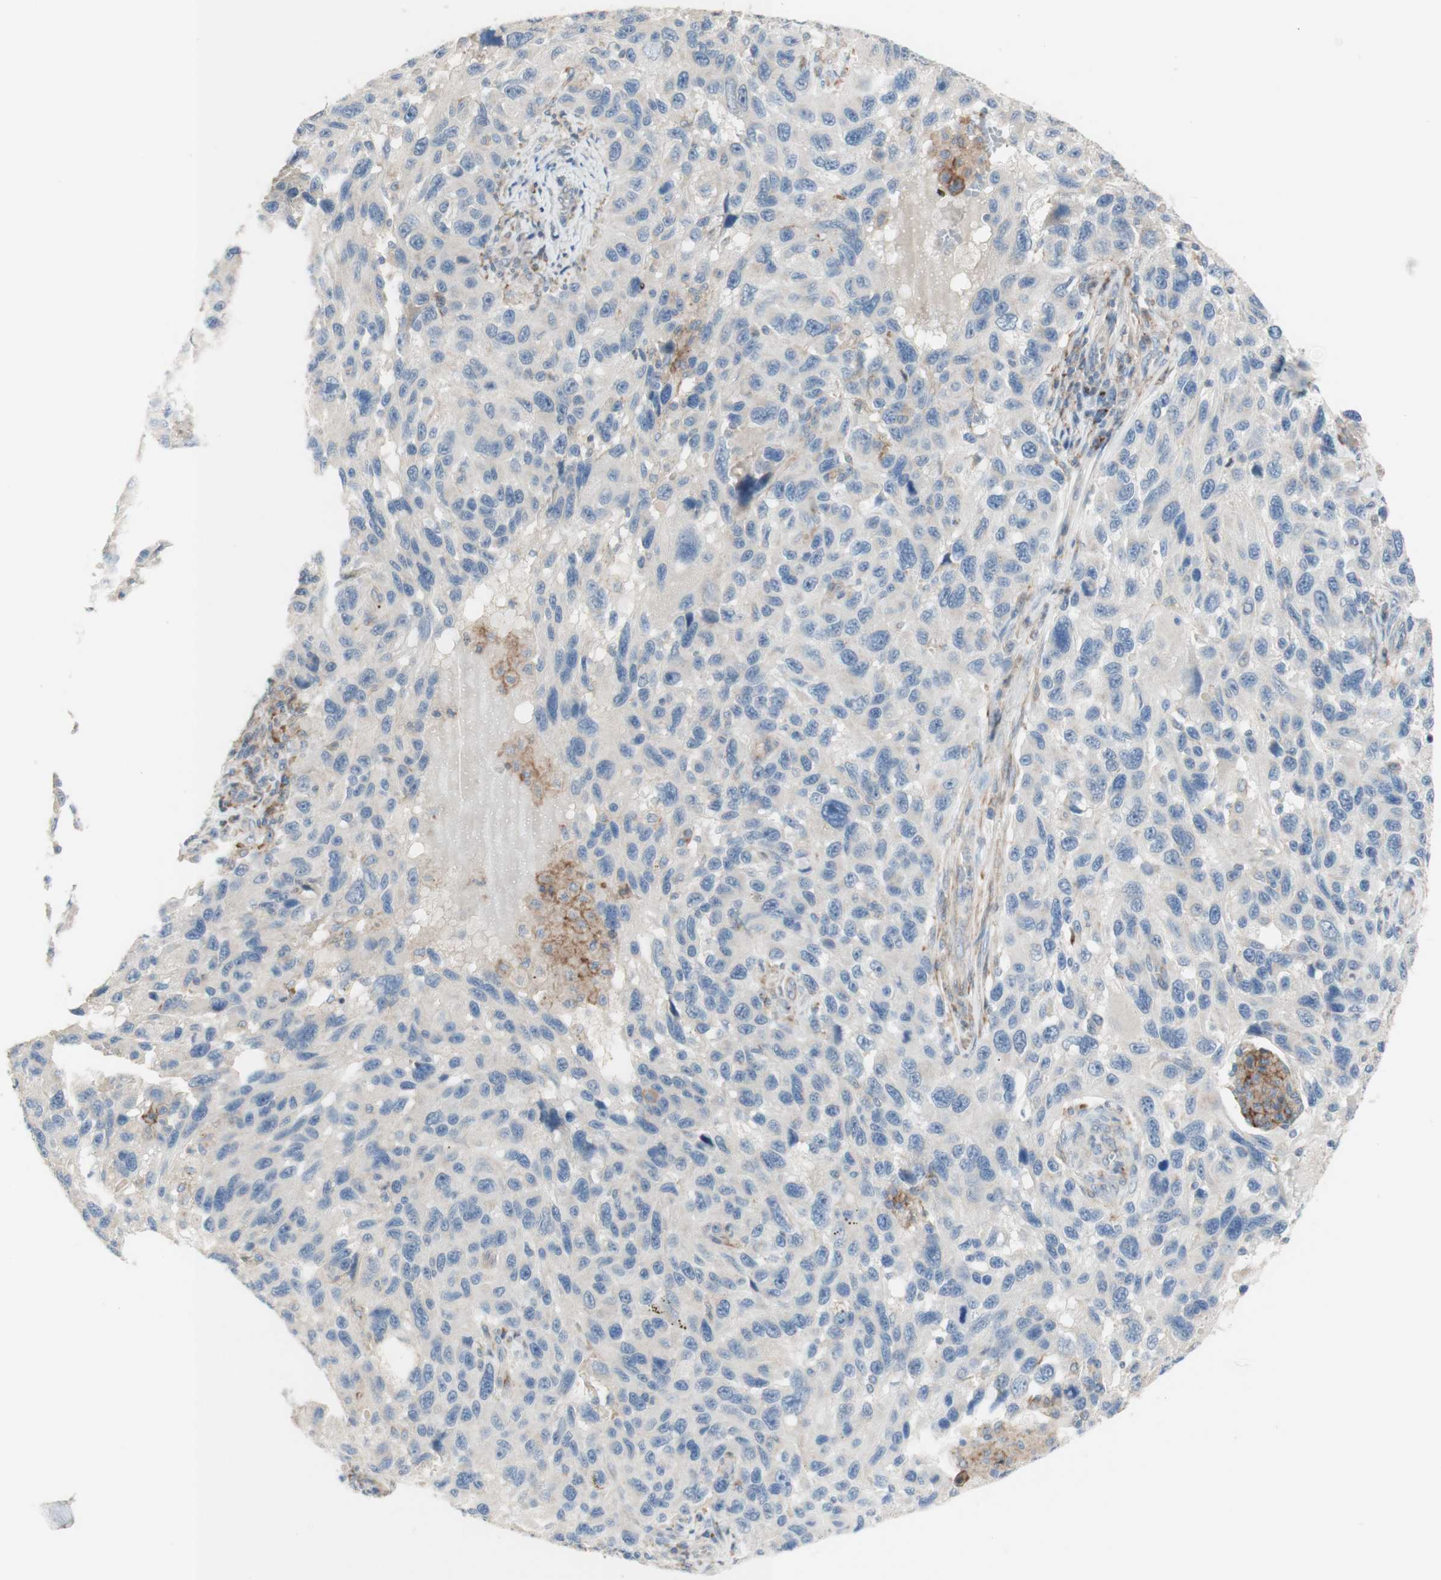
{"staining": {"intensity": "negative", "quantity": "none", "location": "none"}, "tissue": "melanoma", "cell_type": "Tumor cells", "image_type": "cancer", "snomed": [{"axis": "morphology", "description": "Malignant melanoma, NOS"}, {"axis": "topography", "description": "Skin"}], "caption": "An image of malignant melanoma stained for a protein shows no brown staining in tumor cells.", "gene": "MANEA", "patient": {"sex": "male", "age": 53}}